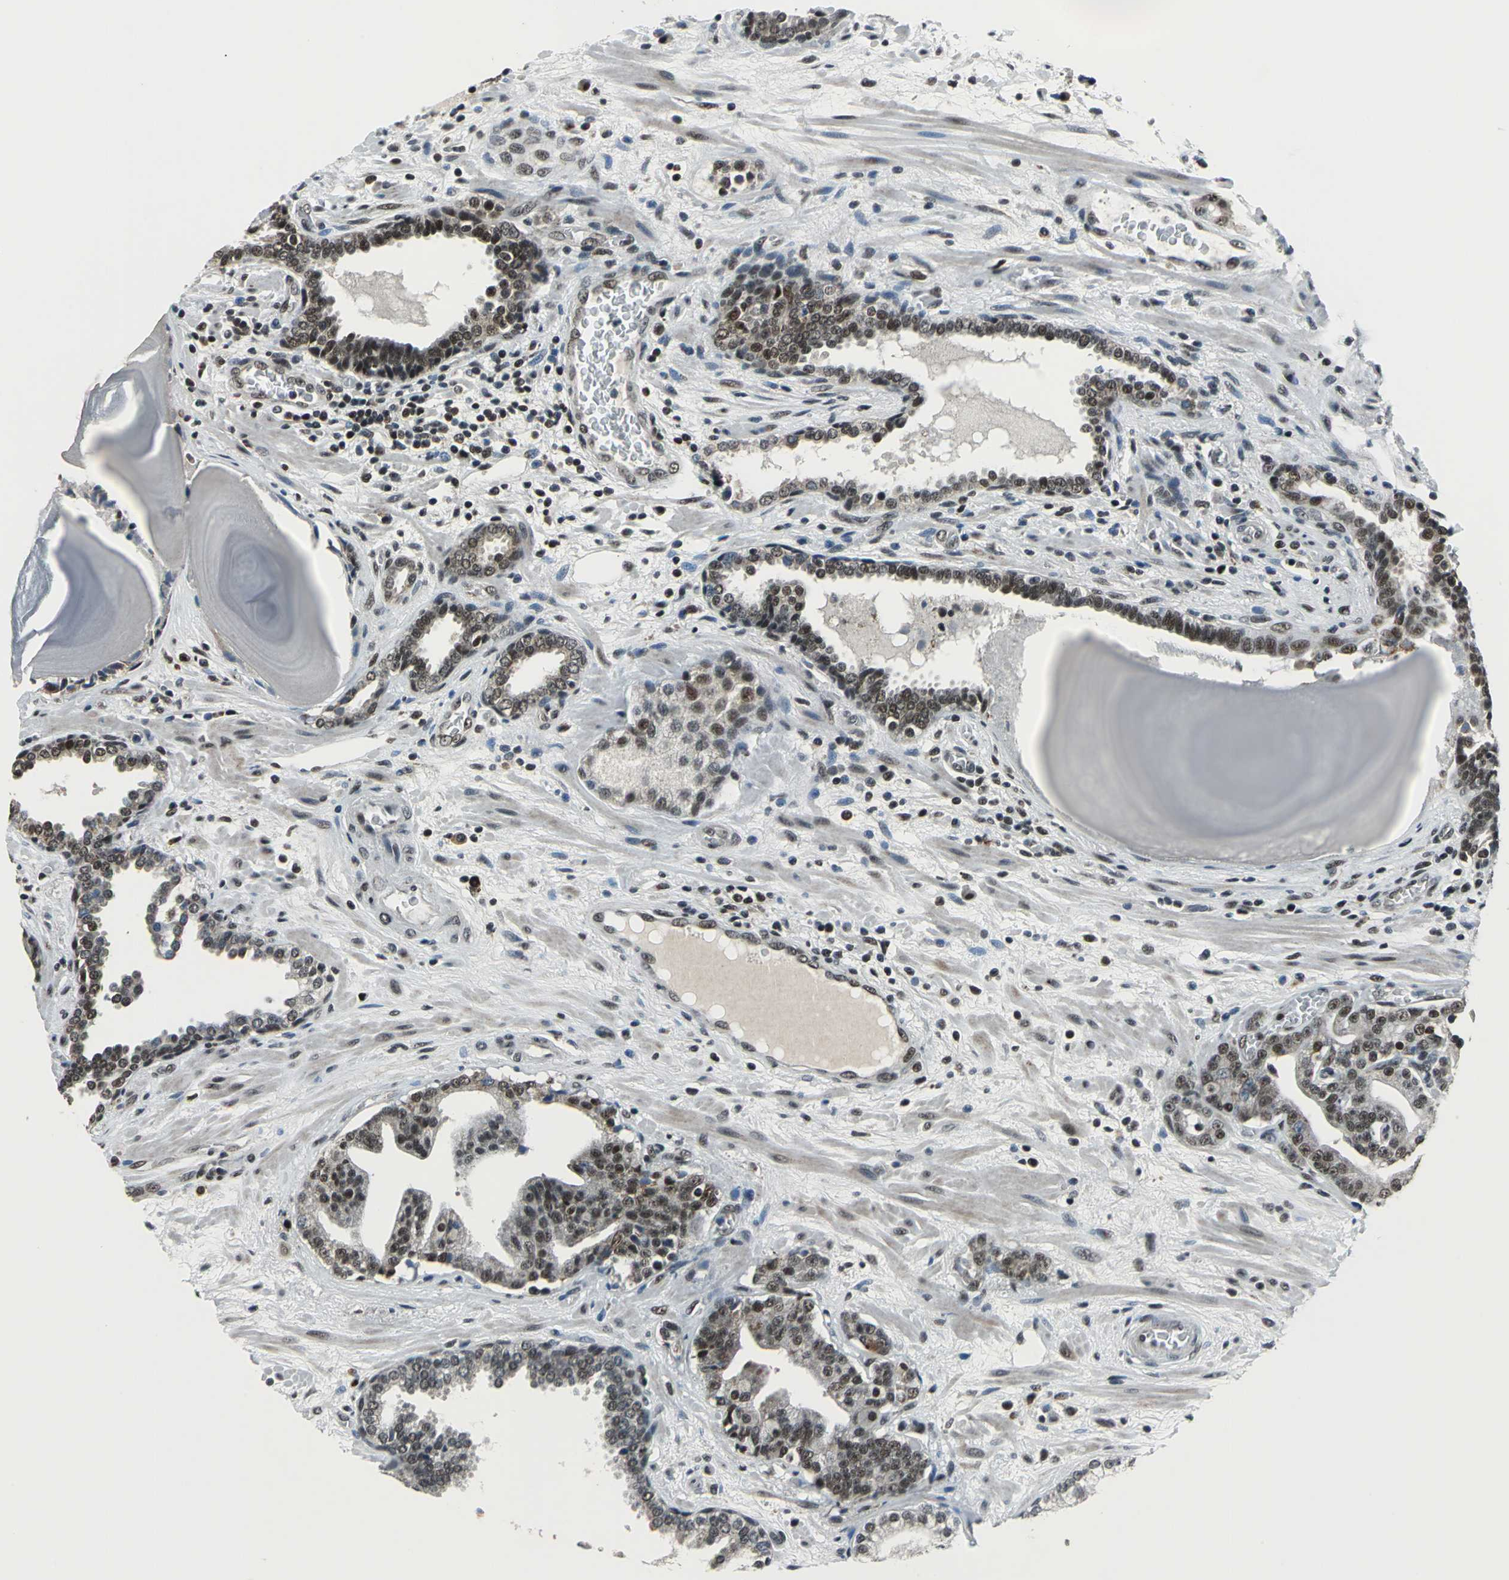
{"staining": {"intensity": "strong", "quantity": "25%-75%", "location": "nuclear"}, "tissue": "prostate cancer", "cell_type": "Tumor cells", "image_type": "cancer", "snomed": [{"axis": "morphology", "description": "Adenocarcinoma, Low grade"}, {"axis": "topography", "description": "Prostate"}], "caption": "An immunohistochemistry (IHC) image of neoplastic tissue is shown. Protein staining in brown labels strong nuclear positivity in prostate cancer (adenocarcinoma (low-grade)) within tumor cells.", "gene": "BCLAF1", "patient": {"sex": "male", "age": 63}}